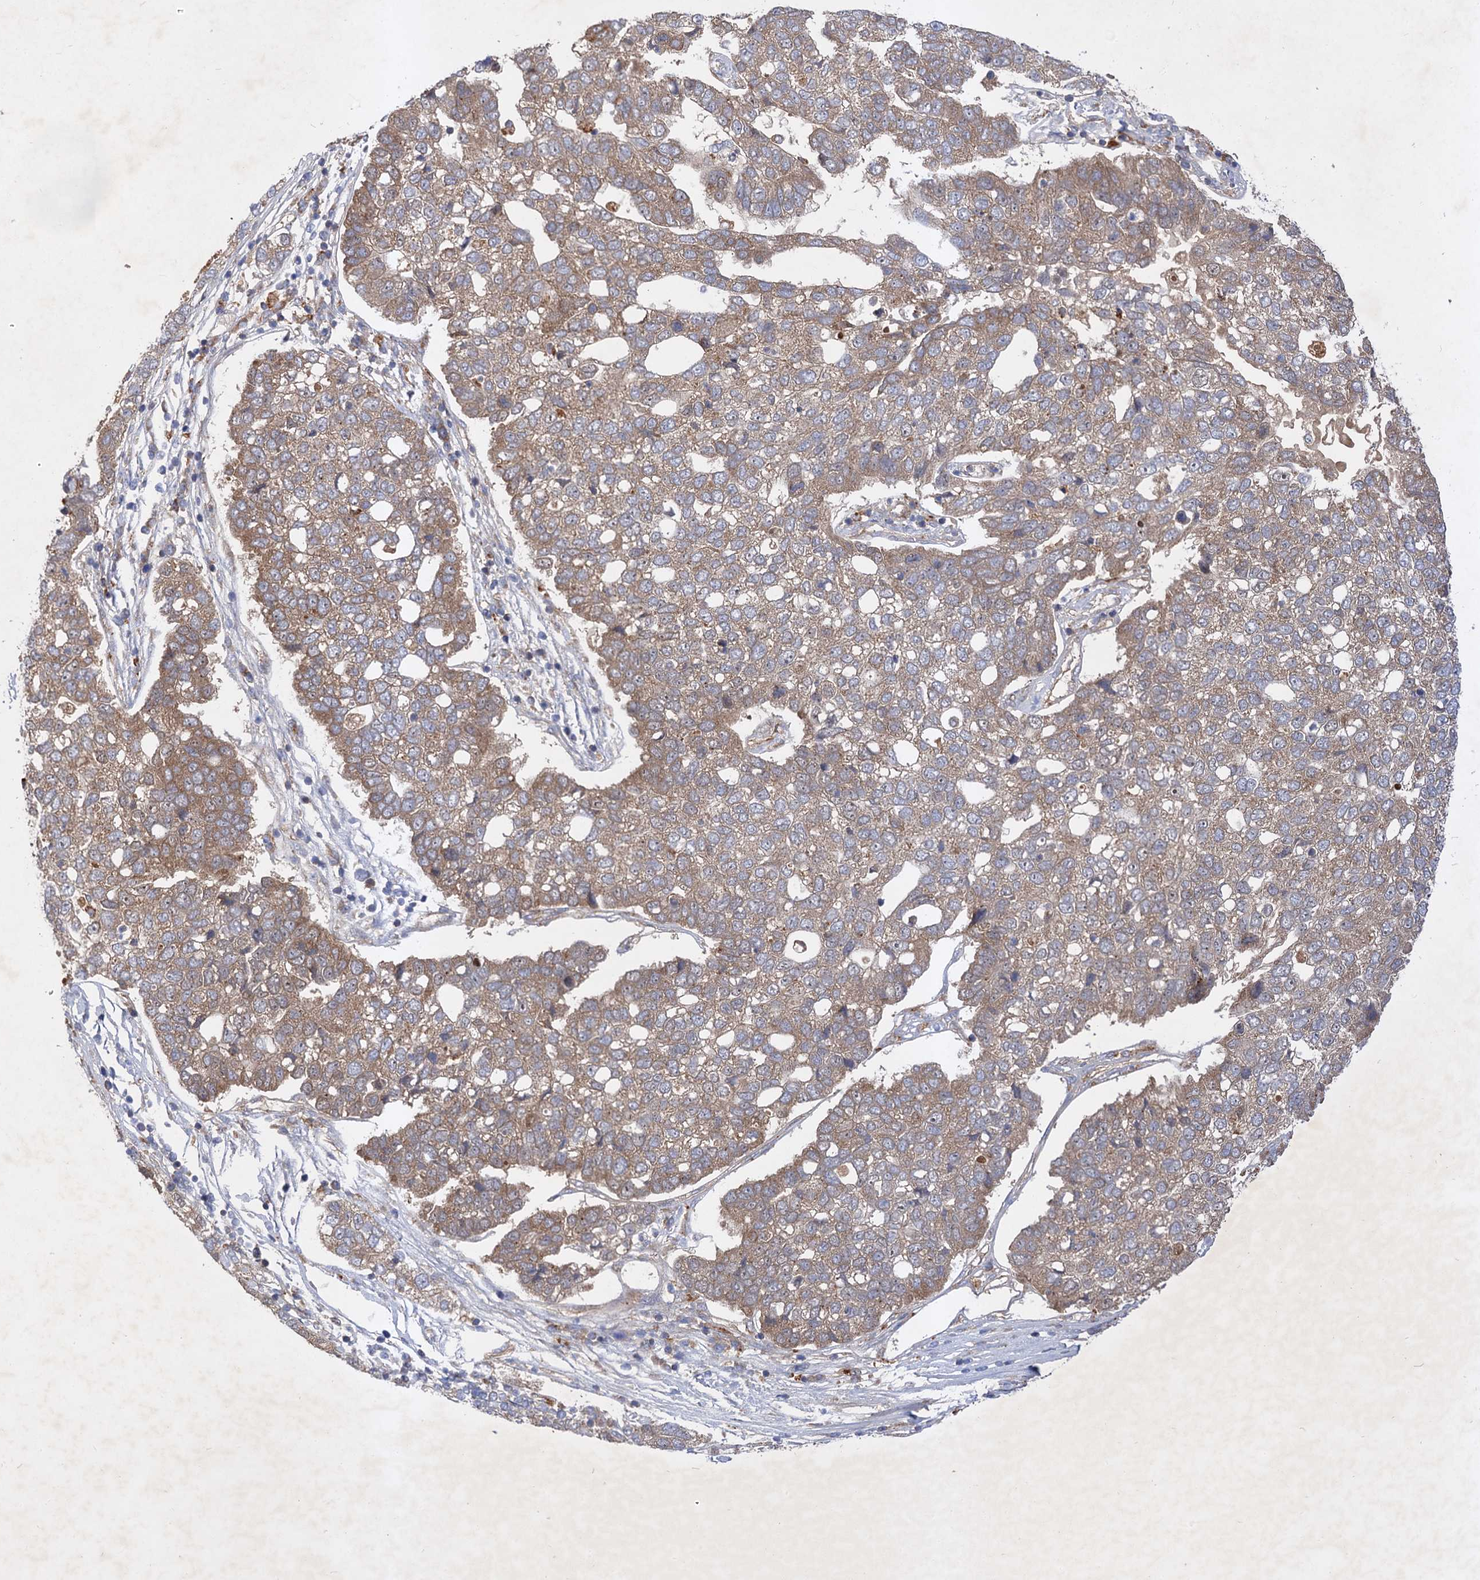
{"staining": {"intensity": "moderate", "quantity": ">75%", "location": "cytoplasmic/membranous"}, "tissue": "pancreatic cancer", "cell_type": "Tumor cells", "image_type": "cancer", "snomed": [{"axis": "morphology", "description": "Adenocarcinoma, NOS"}, {"axis": "topography", "description": "Pancreas"}], "caption": "The immunohistochemical stain highlights moderate cytoplasmic/membranous expression in tumor cells of pancreatic adenocarcinoma tissue.", "gene": "PATL1", "patient": {"sex": "female", "age": 61}}